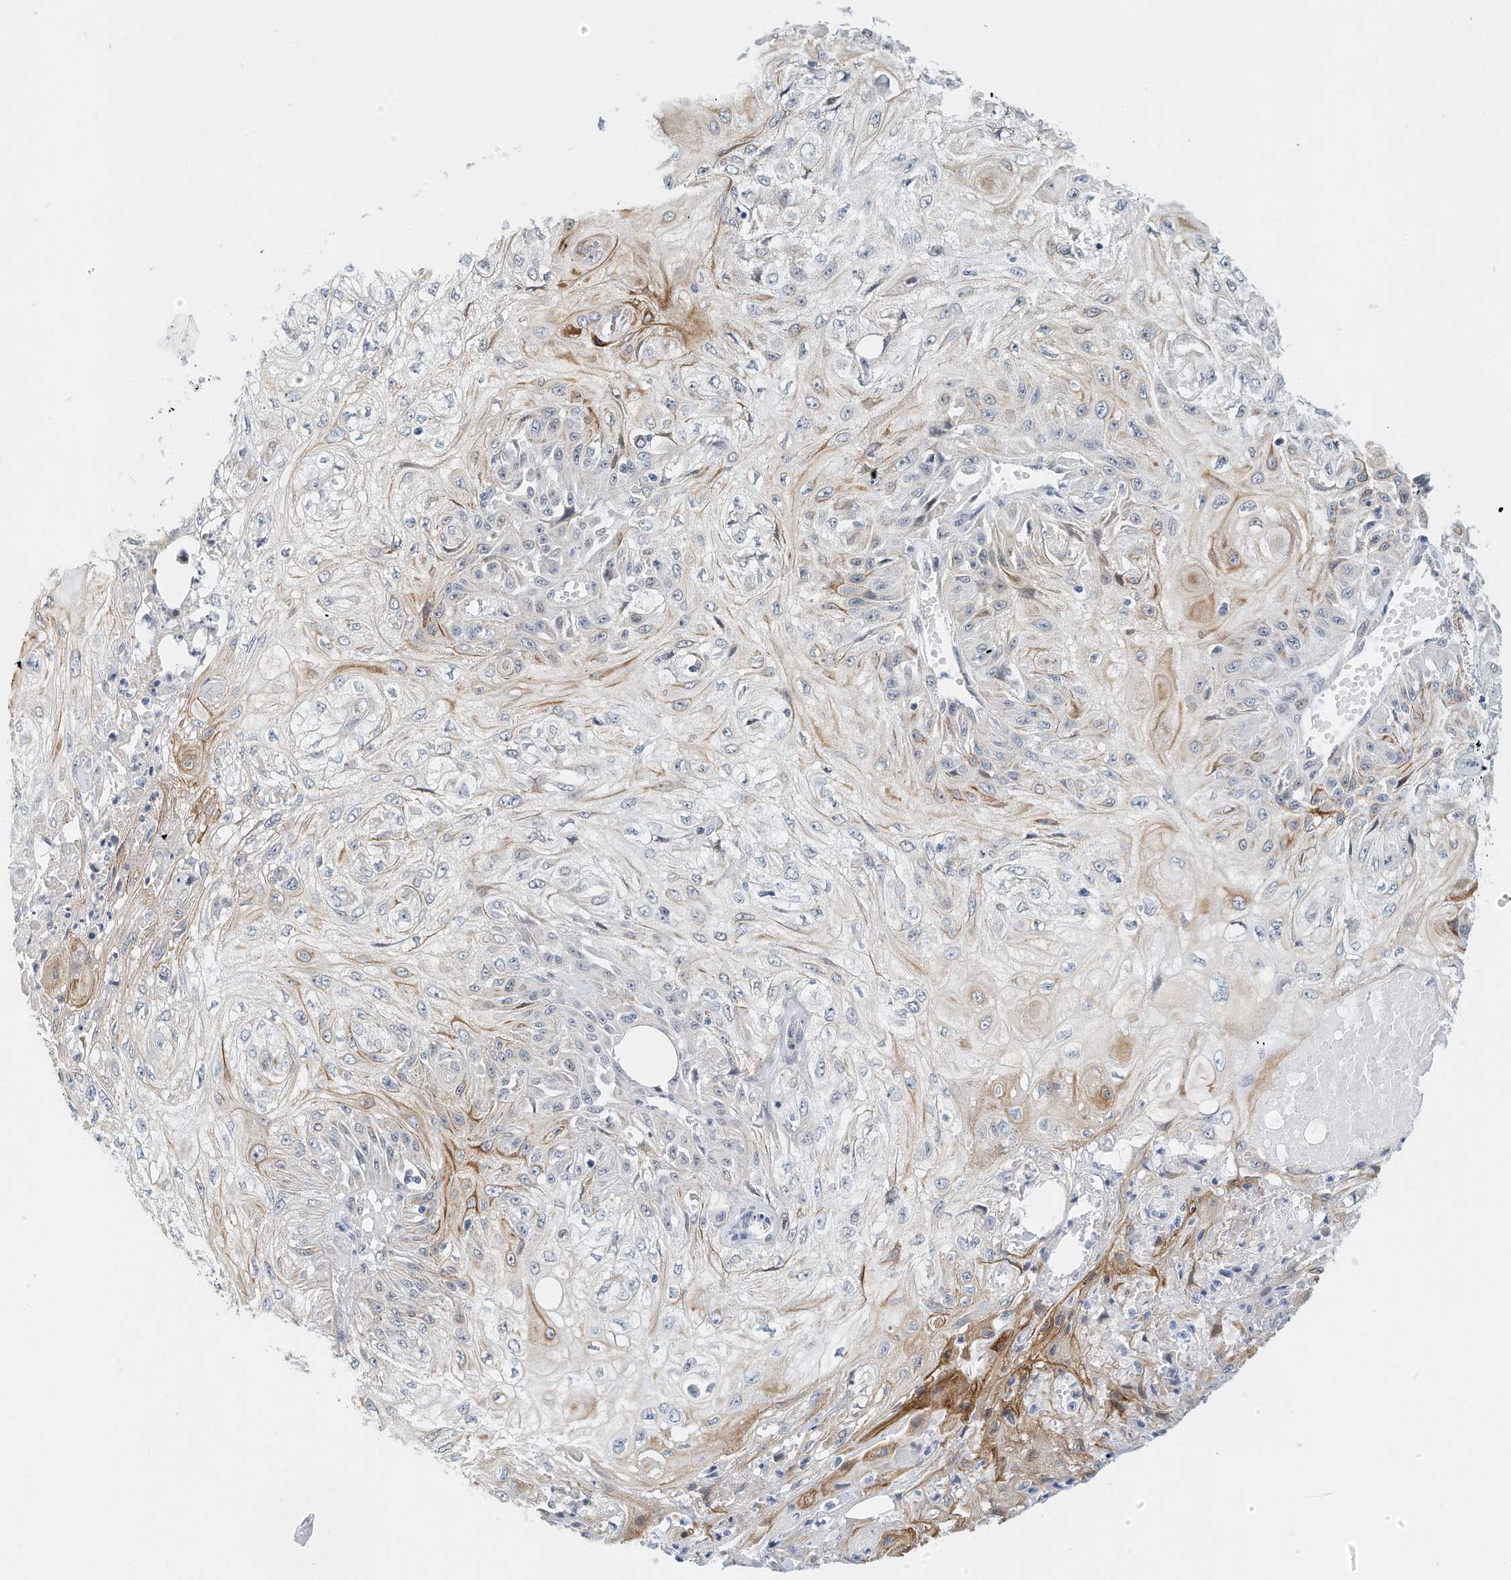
{"staining": {"intensity": "moderate", "quantity": "<25%", "location": "cytoplasmic/membranous"}, "tissue": "skin cancer", "cell_type": "Tumor cells", "image_type": "cancer", "snomed": [{"axis": "morphology", "description": "Squamous cell carcinoma, NOS"}, {"axis": "morphology", "description": "Squamous cell carcinoma, metastatic, NOS"}, {"axis": "topography", "description": "Skin"}, {"axis": "topography", "description": "Lymph node"}], "caption": "This is a photomicrograph of IHC staining of skin cancer (squamous cell carcinoma), which shows moderate positivity in the cytoplasmic/membranous of tumor cells.", "gene": "ARHGAP28", "patient": {"sex": "male", "age": 75}}